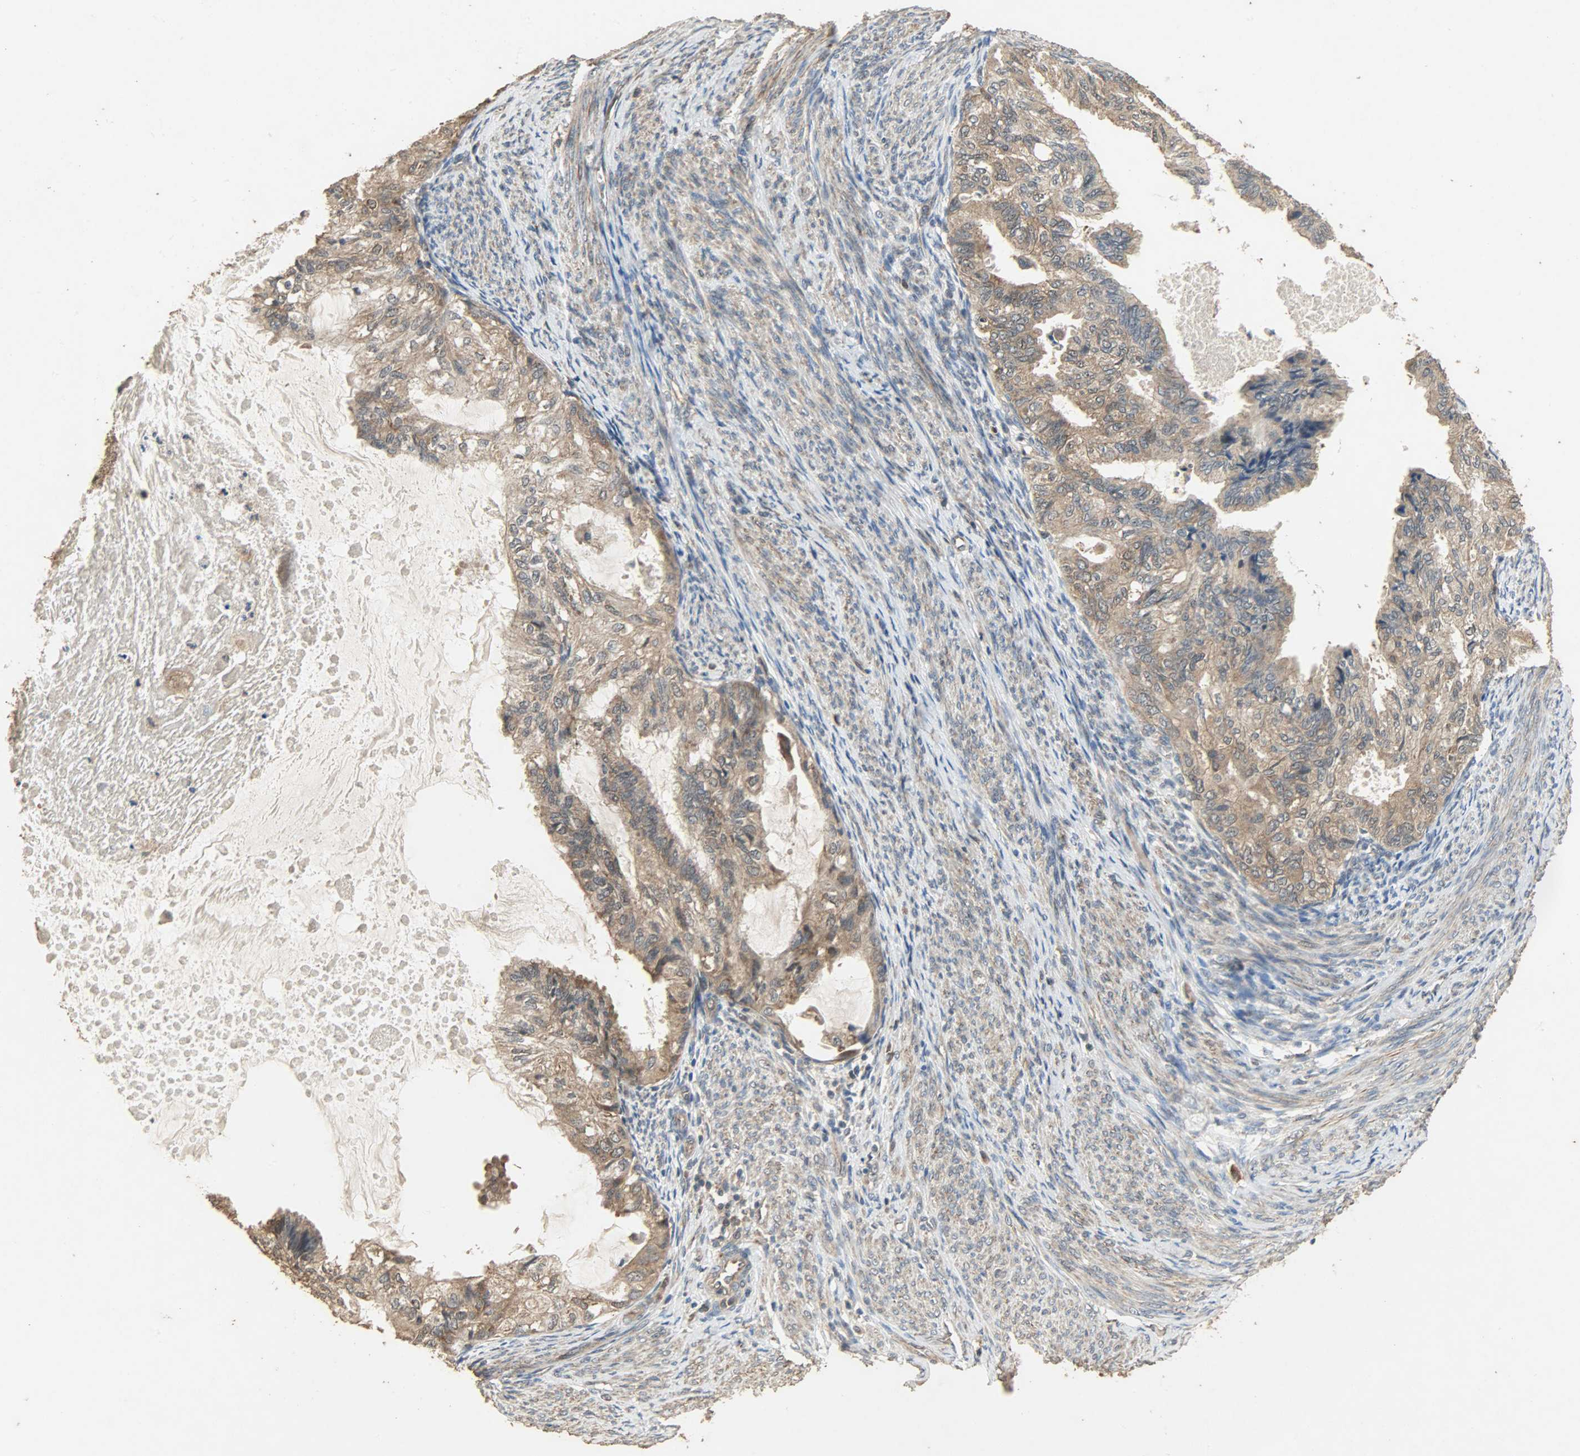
{"staining": {"intensity": "moderate", "quantity": ">75%", "location": "cytoplasmic/membranous"}, "tissue": "cervical cancer", "cell_type": "Tumor cells", "image_type": "cancer", "snomed": [{"axis": "morphology", "description": "Normal tissue, NOS"}, {"axis": "morphology", "description": "Adenocarcinoma, NOS"}, {"axis": "topography", "description": "Cervix"}, {"axis": "topography", "description": "Endometrium"}], "caption": "Brown immunohistochemical staining in cervical adenocarcinoma exhibits moderate cytoplasmic/membranous positivity in about >75% of tumor cells. The protein of interest is stained brown, and the nuclei are stained in blue (DAB (3,3'-diaminobenzidine) IHC with brightfield microscopy, high magnification).", "gene": "CDKN2C", "patient": {"sex": "female", "age": 86}}